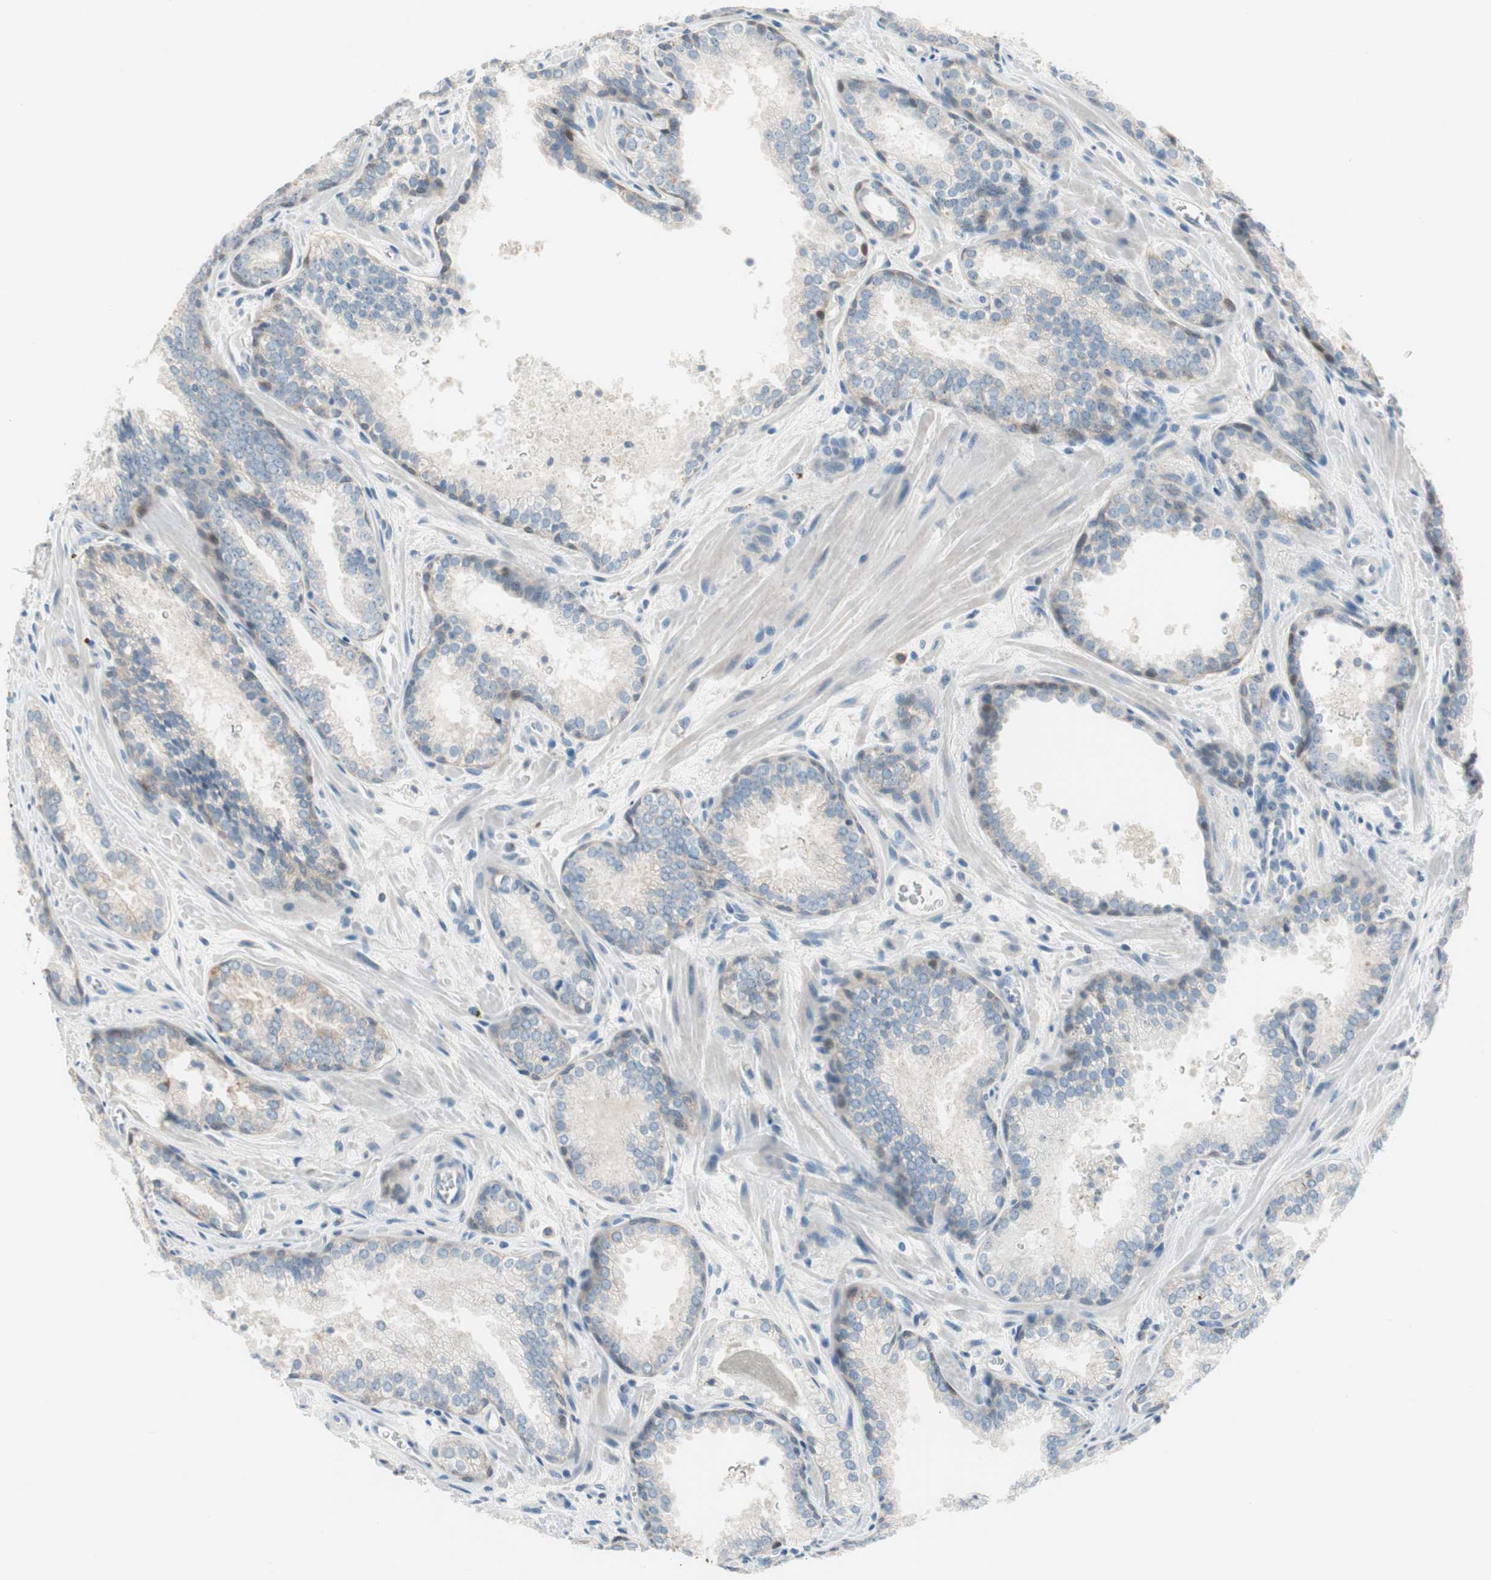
{"staining": {"intensity": "negative", "quantity": "none", "location": "none"}, "tissue": "prostate cancer", "cell_type": "Tumor cells", "image_type": "cancer", "snomed": [{"axis": "morphology", "description": "Adenocarcinoma, Low grade"}, {"axis": "topography", "description": "Prostate"}], "caption": "Histopathology image shows no significant protein staining in tumor cells of low-grade adenocarcinoma (prostate).", "gene": "PRRG4", "patient": {"sex": "male", "age": 60}}